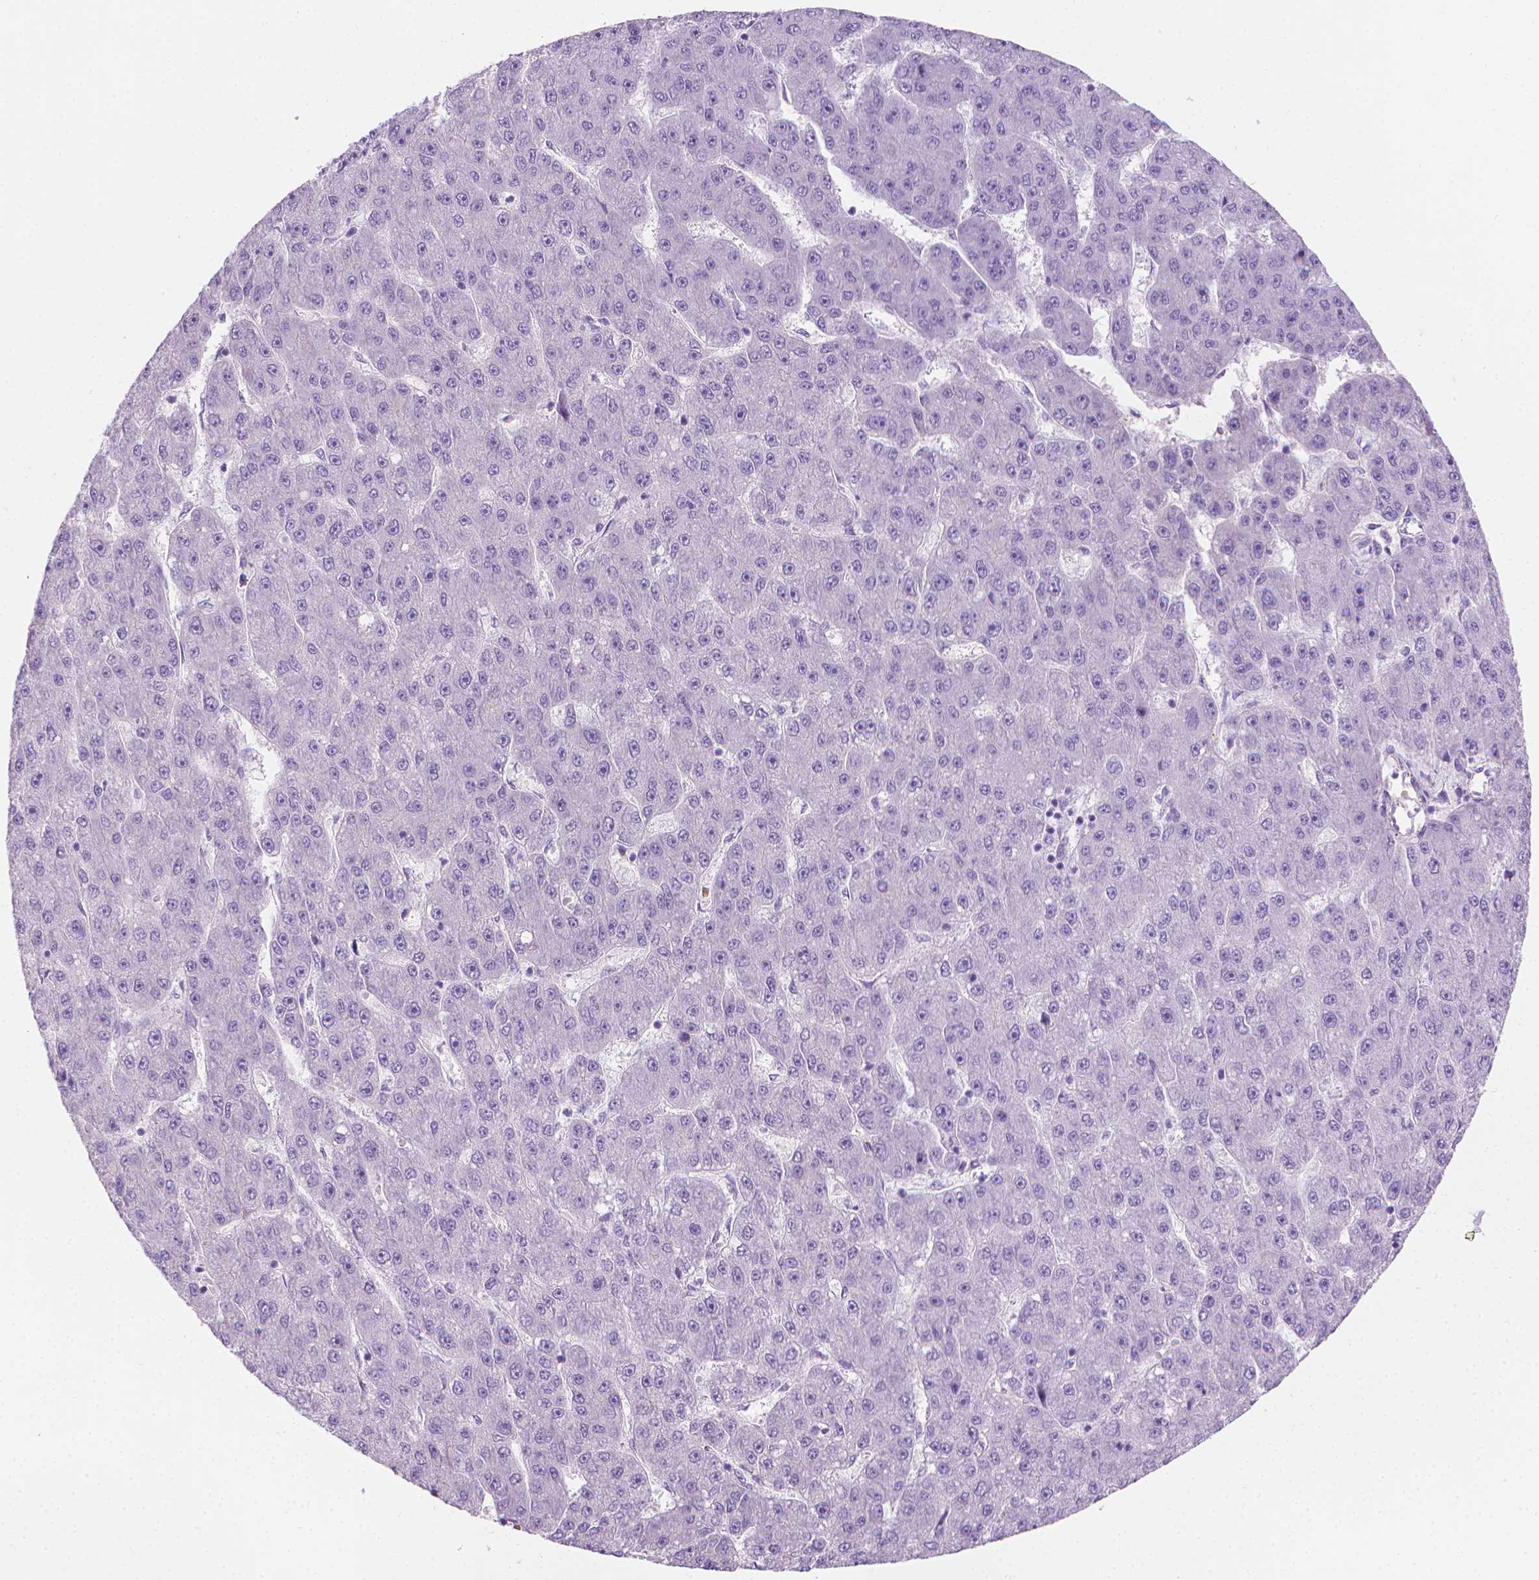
{"staining": {"intensity": "negative", "quantity": "none", "location": "none"}, "tissue": "liver cancer", "cell_type": "Tumor cells", "image_type": "cancer", "snomed": [{"axis": "morphology", "description": "Carcinoma, Hepatocellular, NOS"}, {"axis": "topography", "description": "Liver"}], "caption": "Immunohistochemistry (IHC) photomicrograph of neoplastic tissue: liver cancer stained with DAB exhibits no significant protein staining in tumor cells.", "gene": "CFAP52", "patient": {"sex": "male", "age": 67}}